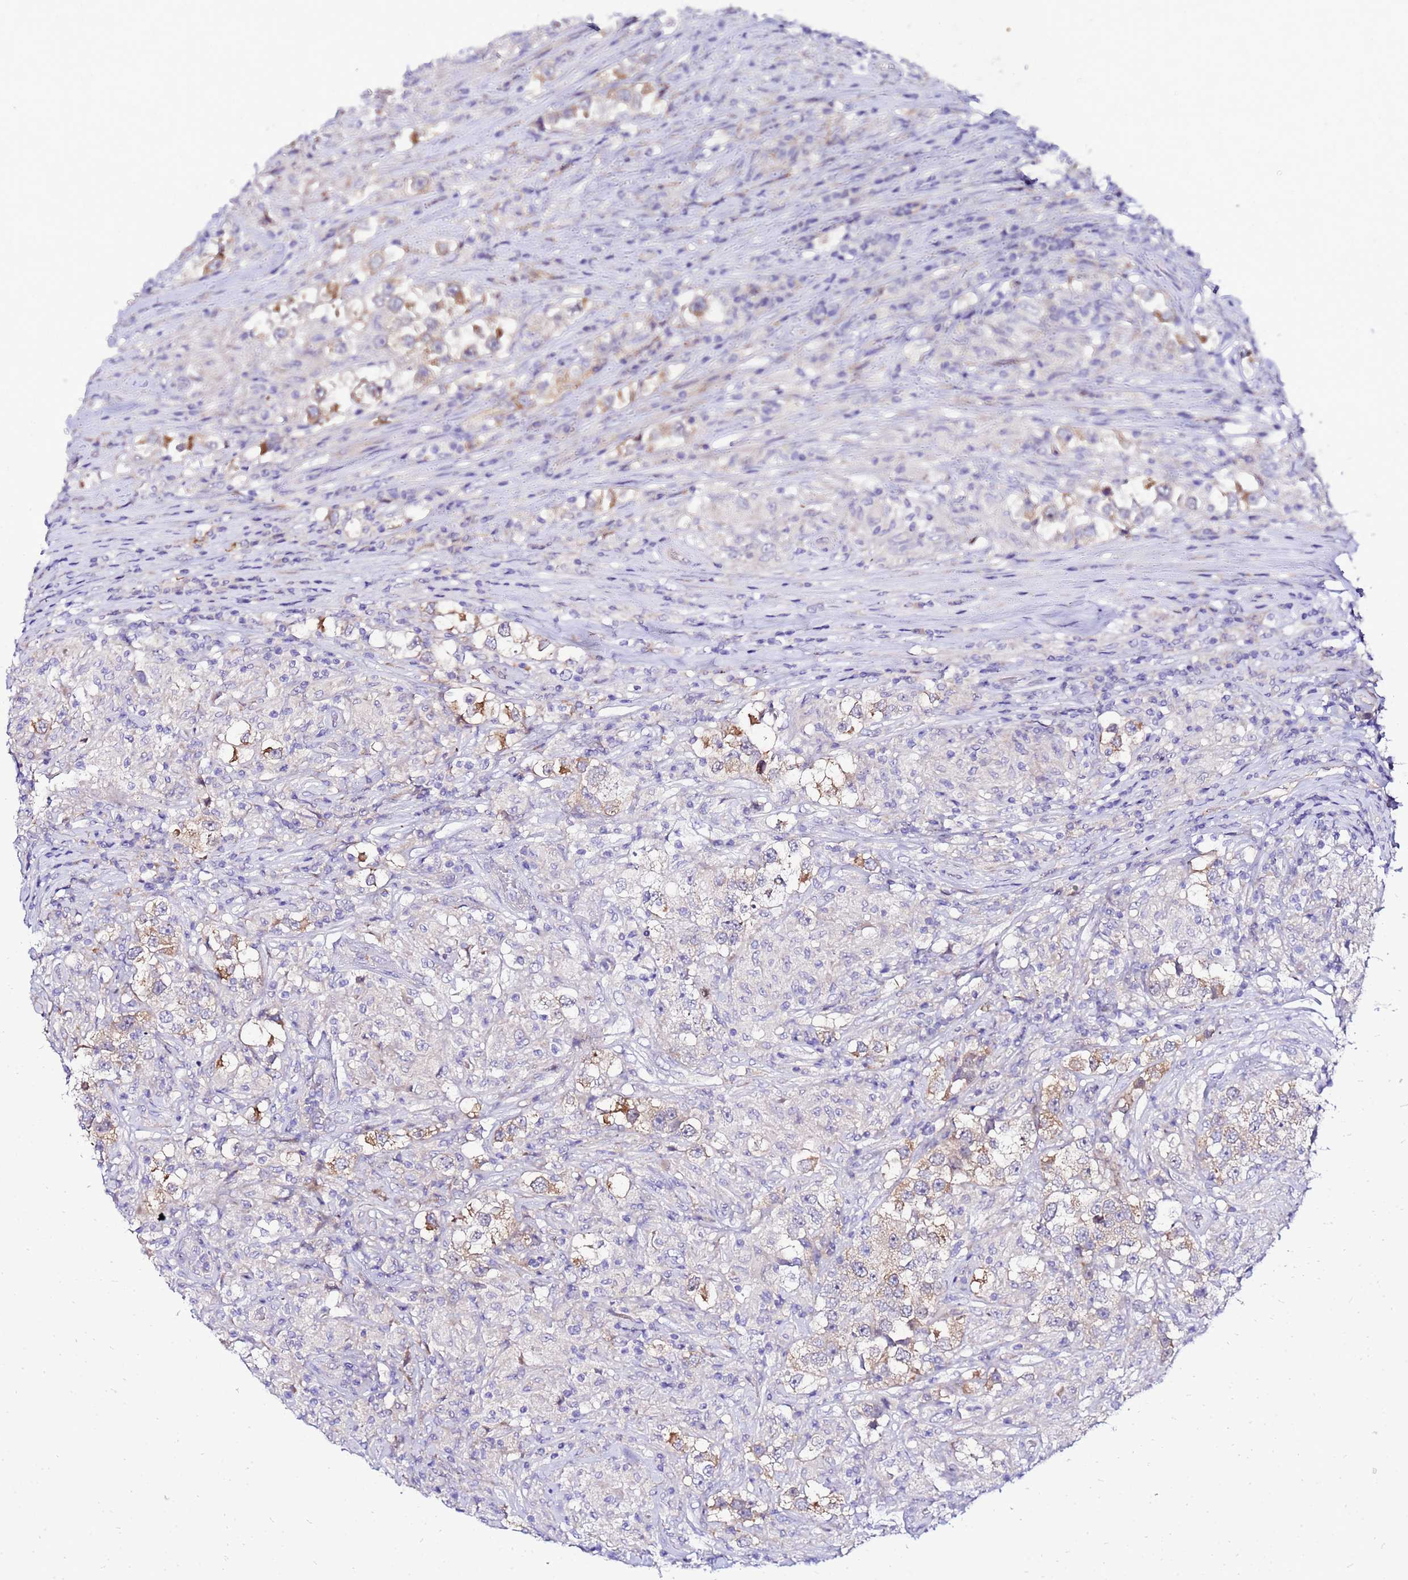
{"staining": {"intensity": "moderate", "quantity": "25%-75%", "location": "cytoplasmic/membranous"}, "tissue": "testis cancer", "cell_type": "Tumor cells", "image_type": "cancer", "snomed": [{"axis": "morphology", "description": "Seminoma, NOS"}, {"axis": "topography", "description": "Testis"}], "caption": "Immunohistochemical staining of human testis cancer (seminoma) displays medium levels of moderate cytoplasmic/membranous expression in approximately 25%-75% of tumor cells.", "gene": "HERC5", "patient": {"sex": "male", "age": 46}}